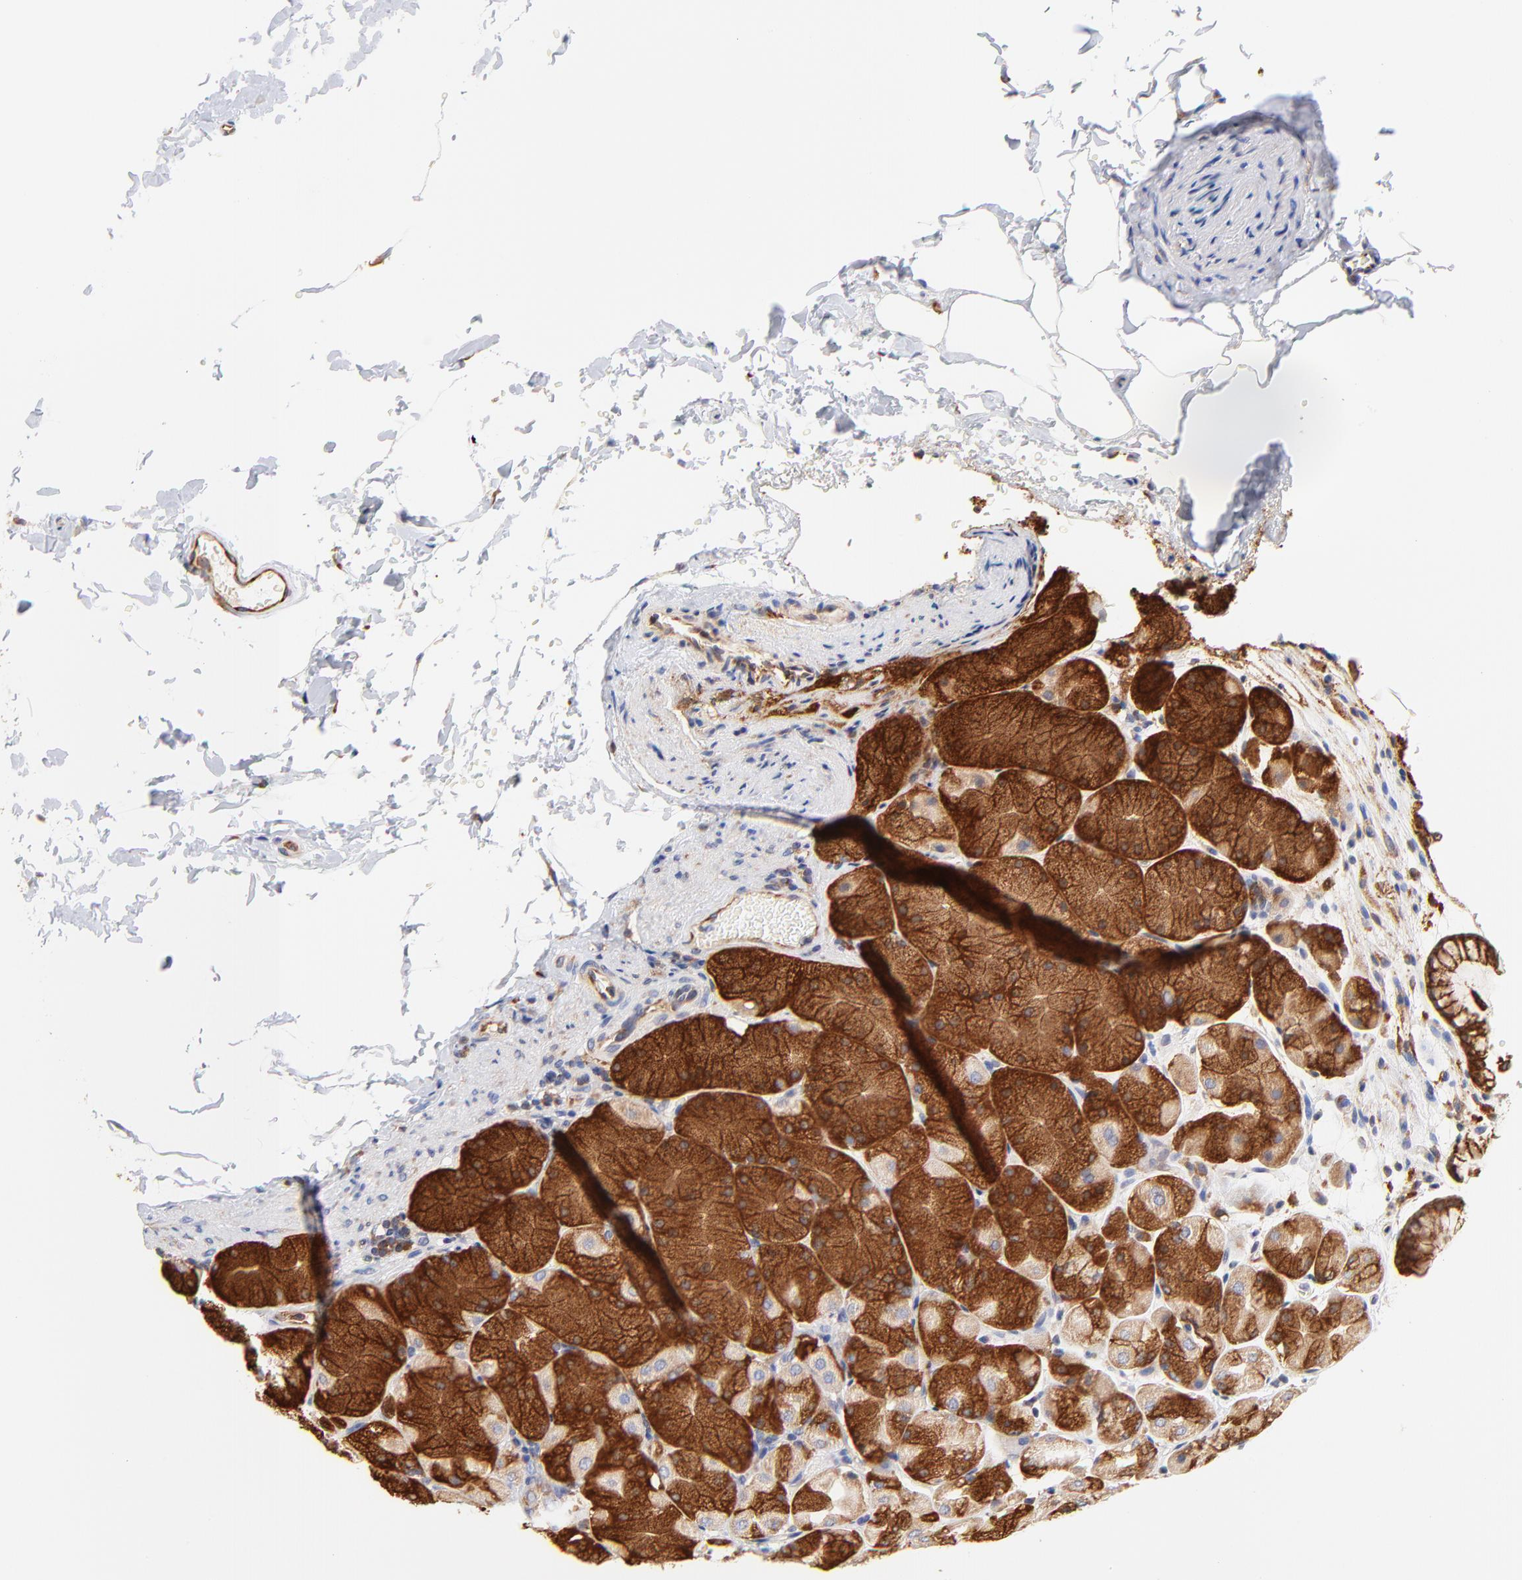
{"staining": {"intensity": "strong", "quantity": ">75%", "location": "cytoplasmic/membranous"}, "tissue": "stomach", "cell_type": "Glandular cells", "image_type": "normal", "snomed": [{"axis": "morphology", "description": "Normal tissue, NOS"}, {"axis": "topography", "description": "Stomach, upper"}], "caption": "Stomach stained for a protein displays strong cytoplasmic/membranous positivity in glandular cells. (DAB (3,3'-diaminobenzidine) = brown stain, brightfield microscopy at high magnification).", "gene": "RPL27", "patient": {"sex": "female", "age": 56}}